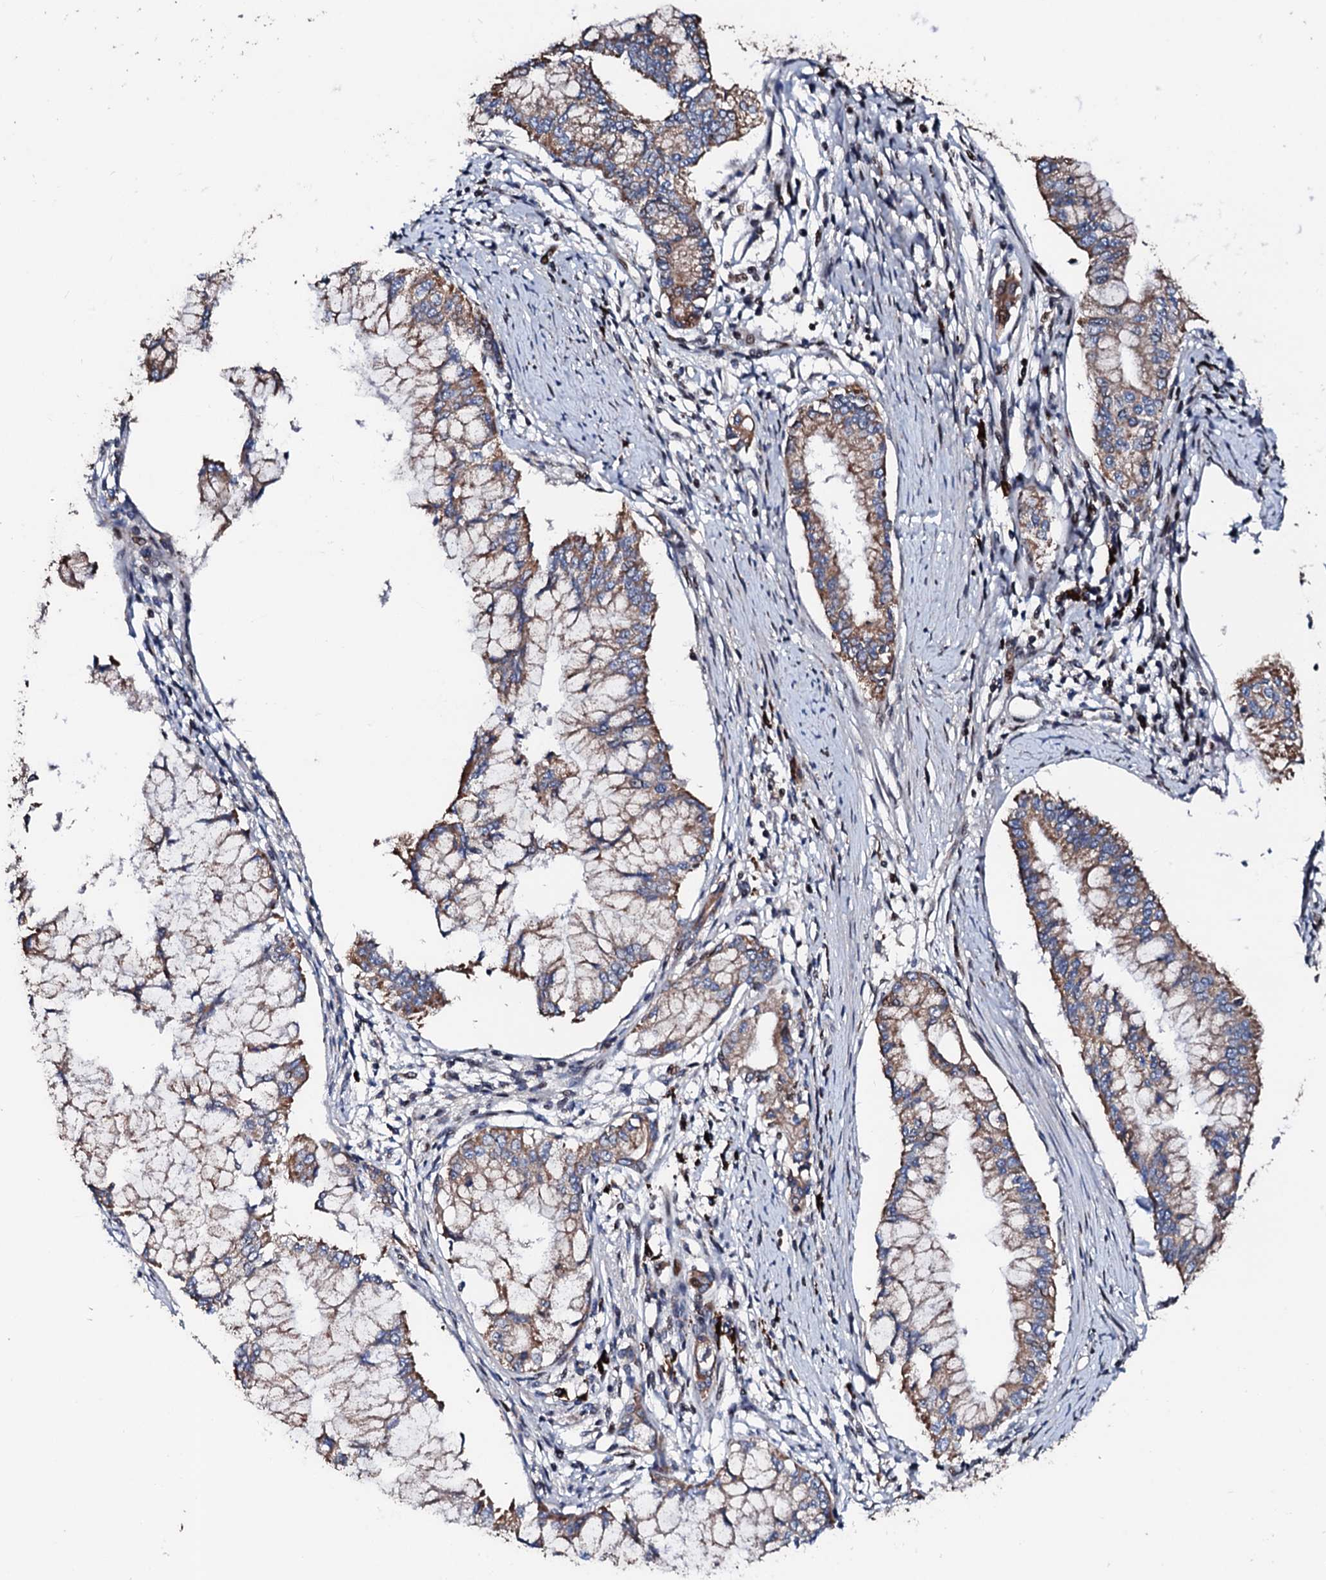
{"staining": {"intensity": "moderate", "quantity": ">75%", "location": "cytoplasmic/membranous,nuclear"}, "tissue": "pancreatic cancer", "cell_type": "Tumor cells", "image_type": "cancer", "snomed": [{"axis": "morphology", "description": "Adenocarcinoma, NOS"}, {"axis": "topography", "description": "Pancreas"}], "caption": "IHC (DAB (3,3'-diaminobenzidine)) staining of human pancreatic adenocarcinoma exhibits moderate cytoplasmic/membranous and nuclear protein positivity in about >75% of tumor cells. (brown staining indicates protein expression, while blue staining denotes nuclei).", "gene": "KIF18A", "patient": {"sex": "male", "age": 46}}